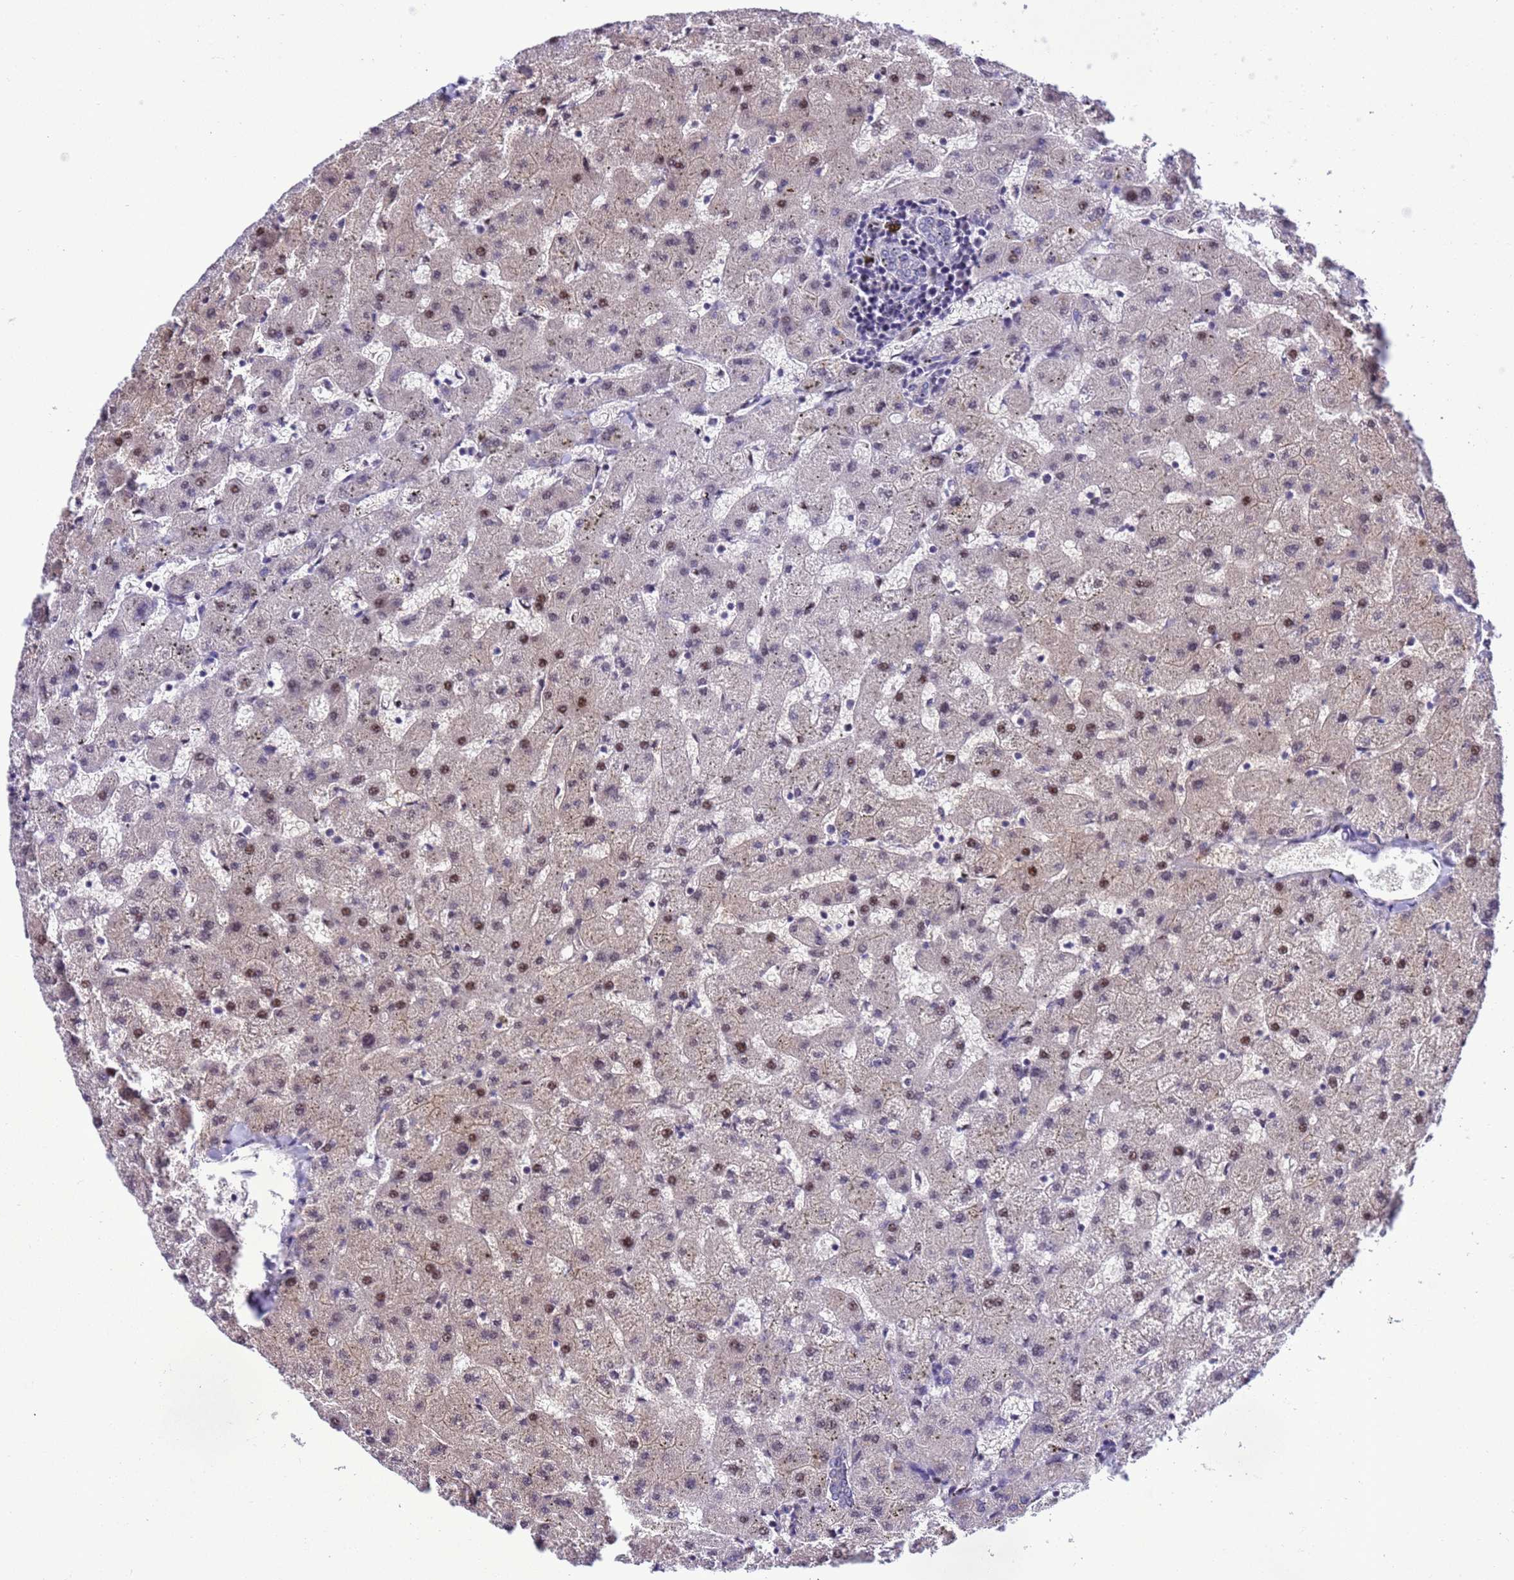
{"staining": {"intensity": "negative", "quantity": "none", "location": "none"}, "tissue": "liver", "cell_type": "Cholangiocytes", "image_type": "normal", "snomed": [{"axis": "morphology", "description": "Normal tissue, NOS"}, {"axis": "topography", "description": "Liver"}], "caption": "The immunohistochemistry image has no significant positivity in cholangiocytes of liver.", "gene": "RASD1", "patient": {"sex": "female", "age": 63}}